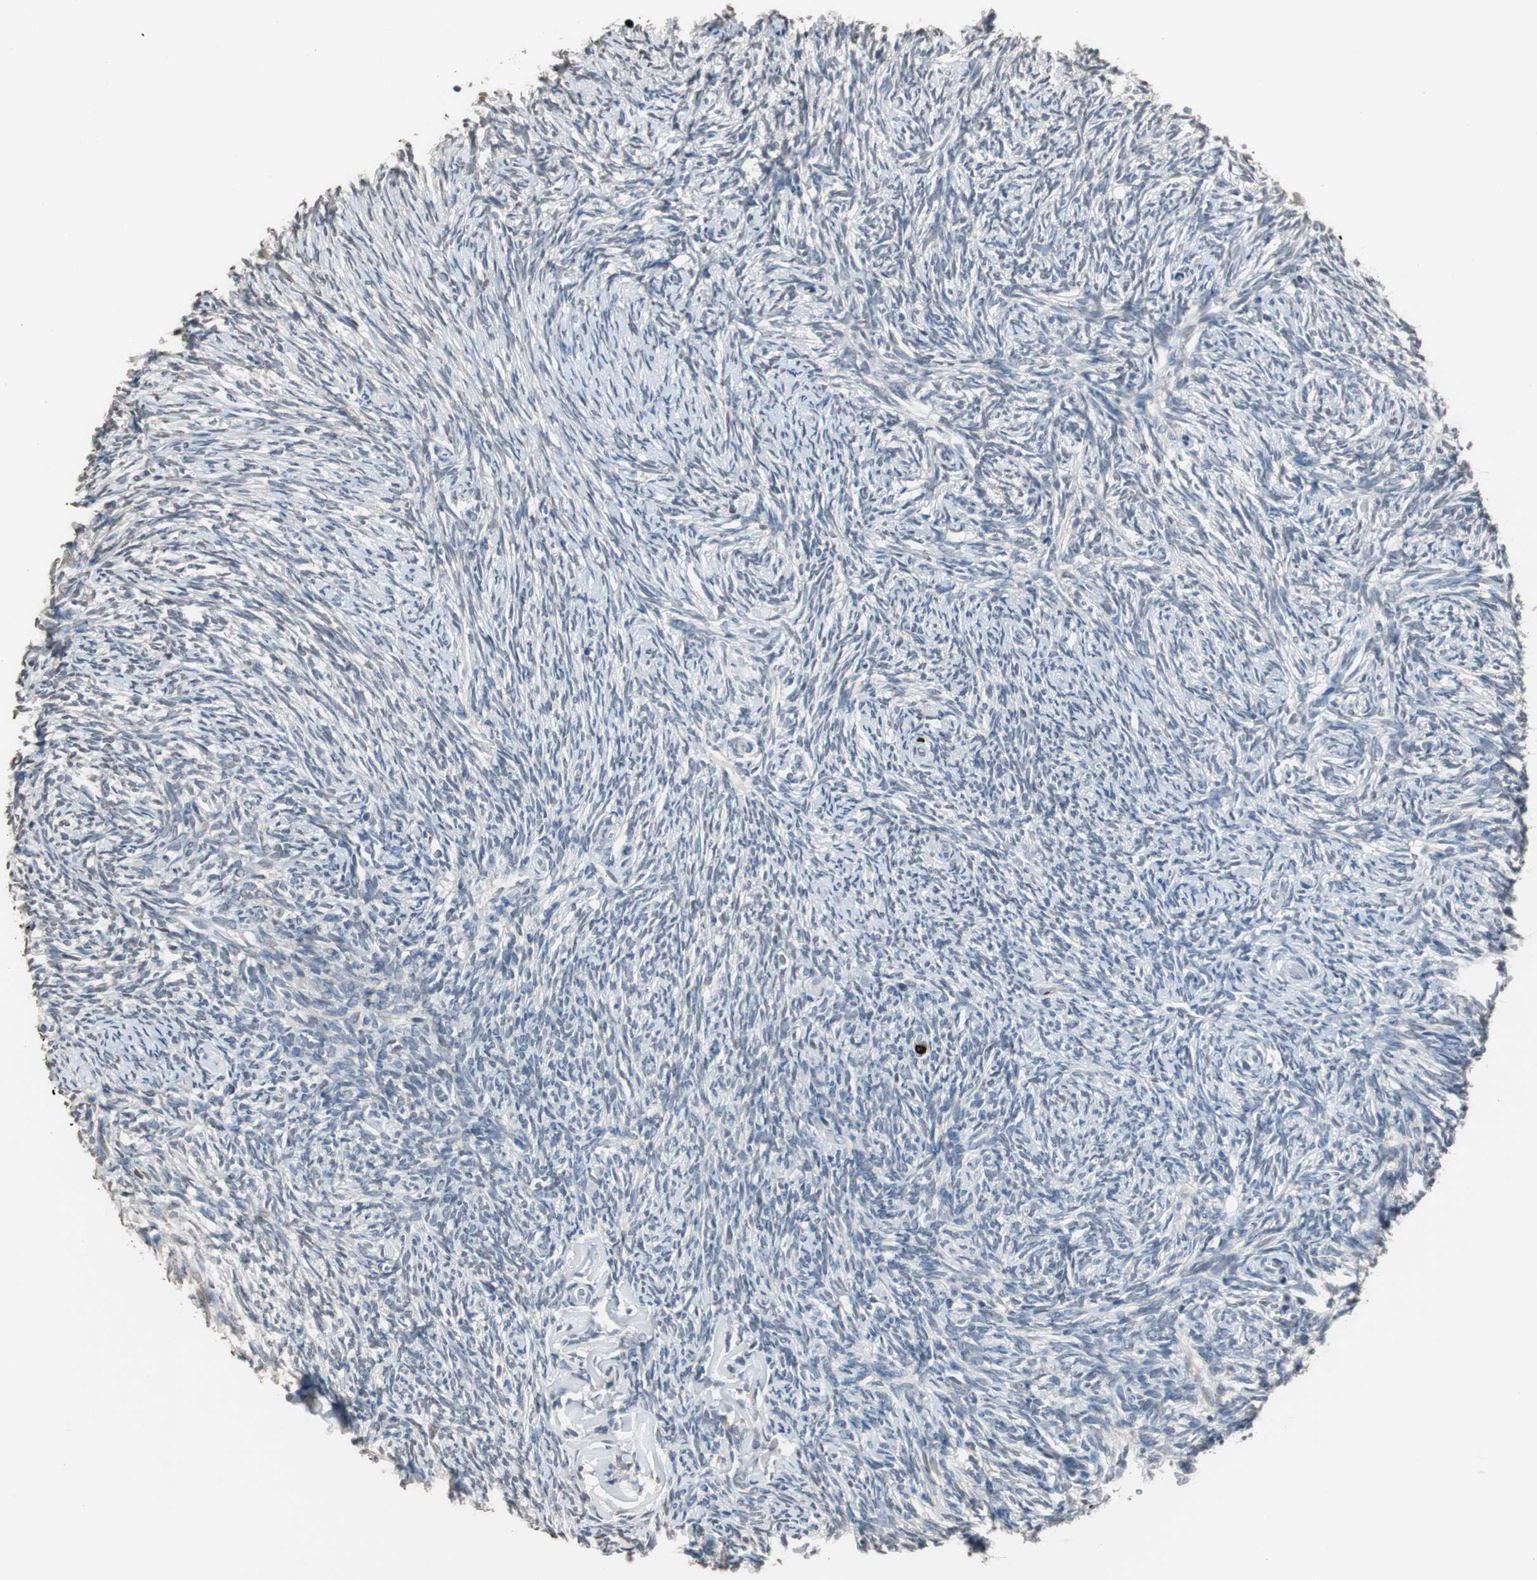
{"staining": {"intensity": "weak", "quantity": "<25%", "location": "nuclear"}, "tissue": "ovary", "cell_type": "Ovarian stroma cells", "image_type": "normal", "snomed": [{"axis": "morphology", "description": "Normal tissue, NOS"}, {"axis": "topography", "description": "Ovary"}], "caption": "Unremarkable ovary was stained to show a protein in brown. There is no significant staining in ovarian stroma cells.", "gene": "TOP2A", "patient": {"sex": "female", "age": 60}}